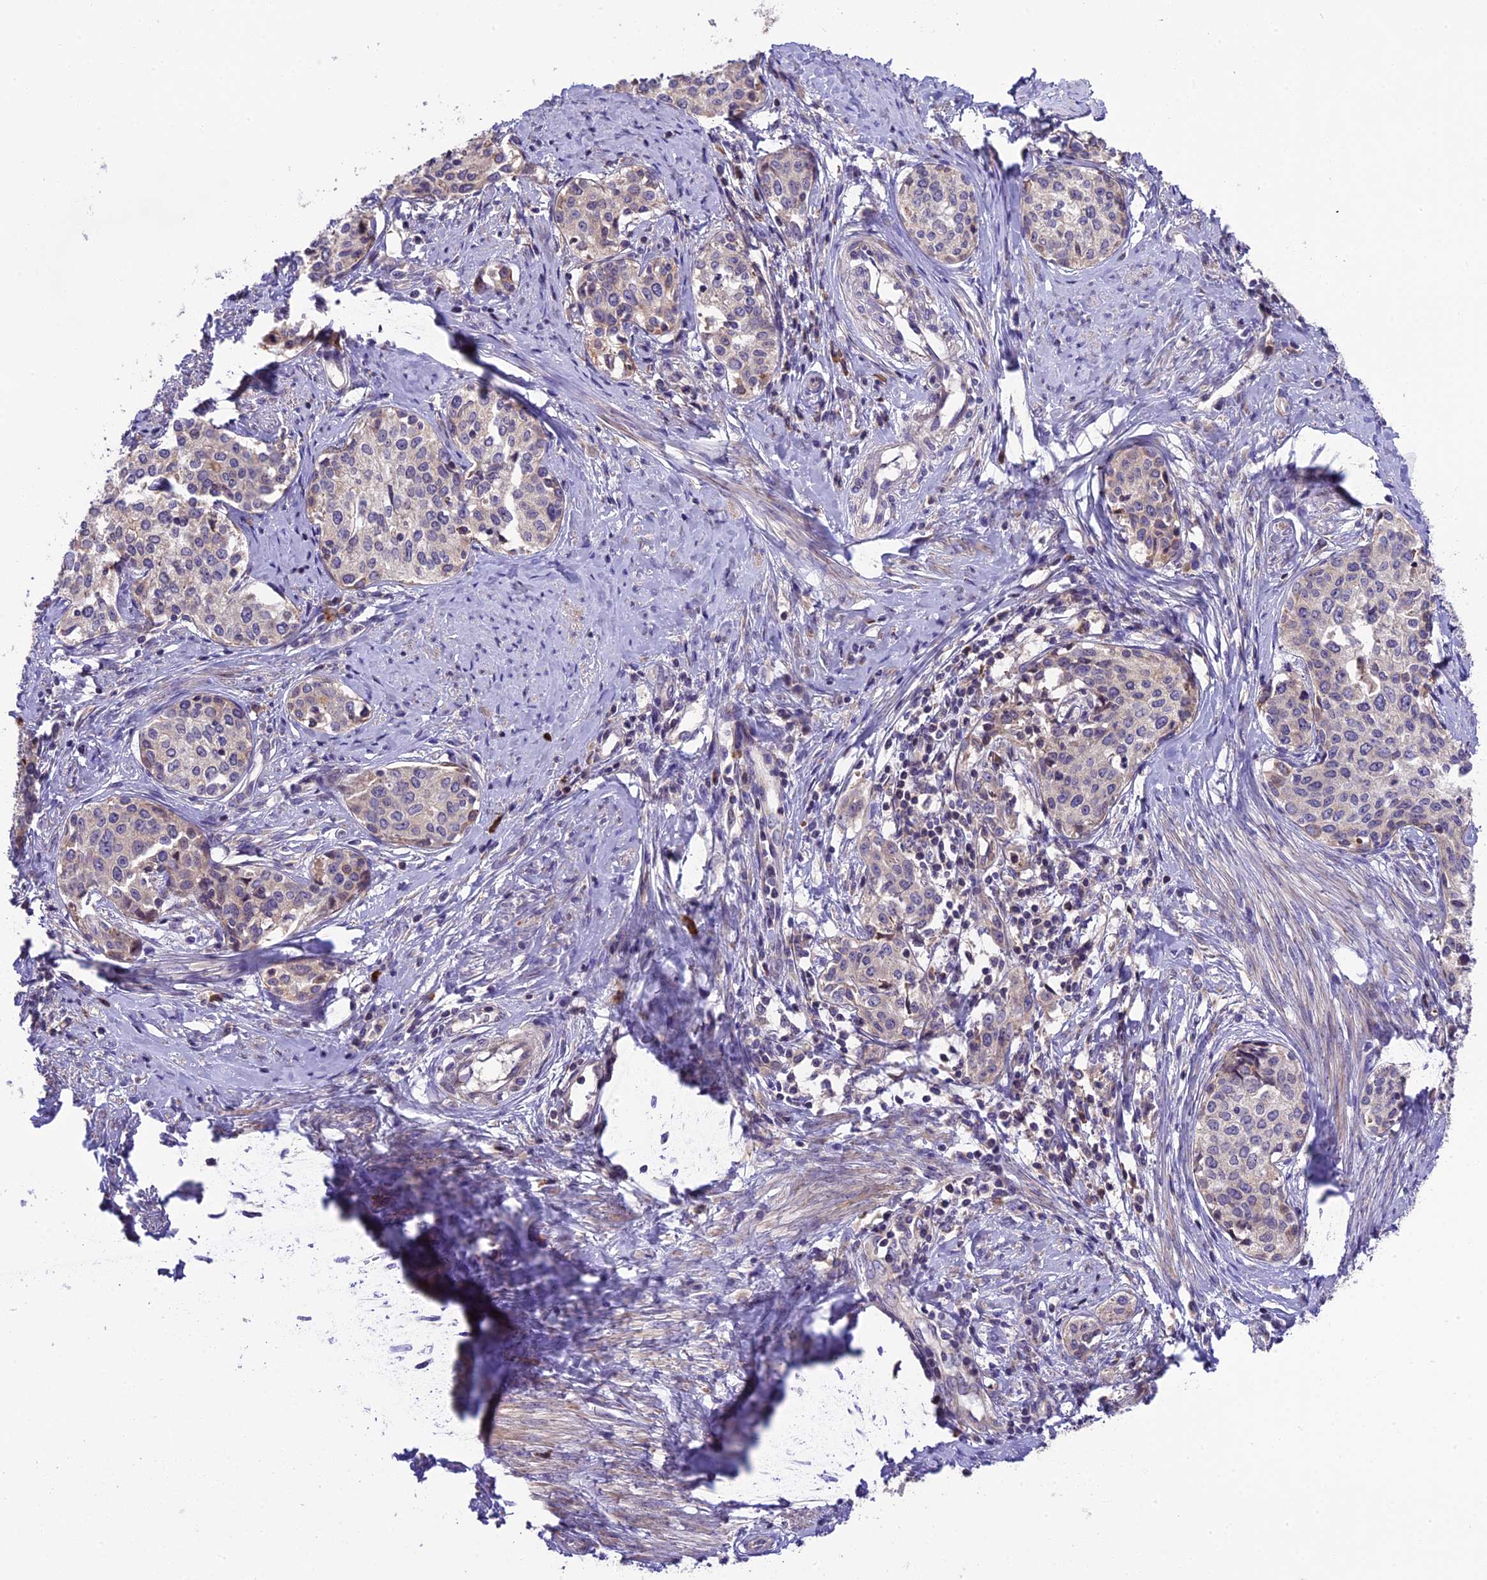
{"staining": {"intensity": "weak", "quantity": "<25%", "location": "cytoplasmic/membranous"}, "tissue": "cervical cancer", "cell_type": "Tumor cells", "image_type": "cancer", "snomed": [{"axis": "morphology", "description": "Squamous cell carcinoma, NOS"}, {"axis": "morphology", "description": "Adenocarcinoma, NOS"}, {"axis": "topography", "description": "Cervix"}], "caption": "This photomicrograph is of cervical cancer (adenocarcinoma) stained with immunohistochemistry (IHC) to label a protein in brown with the nuclei are counter-stained blue. There is no positivity in tumor cells.", "gene": "ABCC10", "patient": {"sex": "female", "age": 52}}